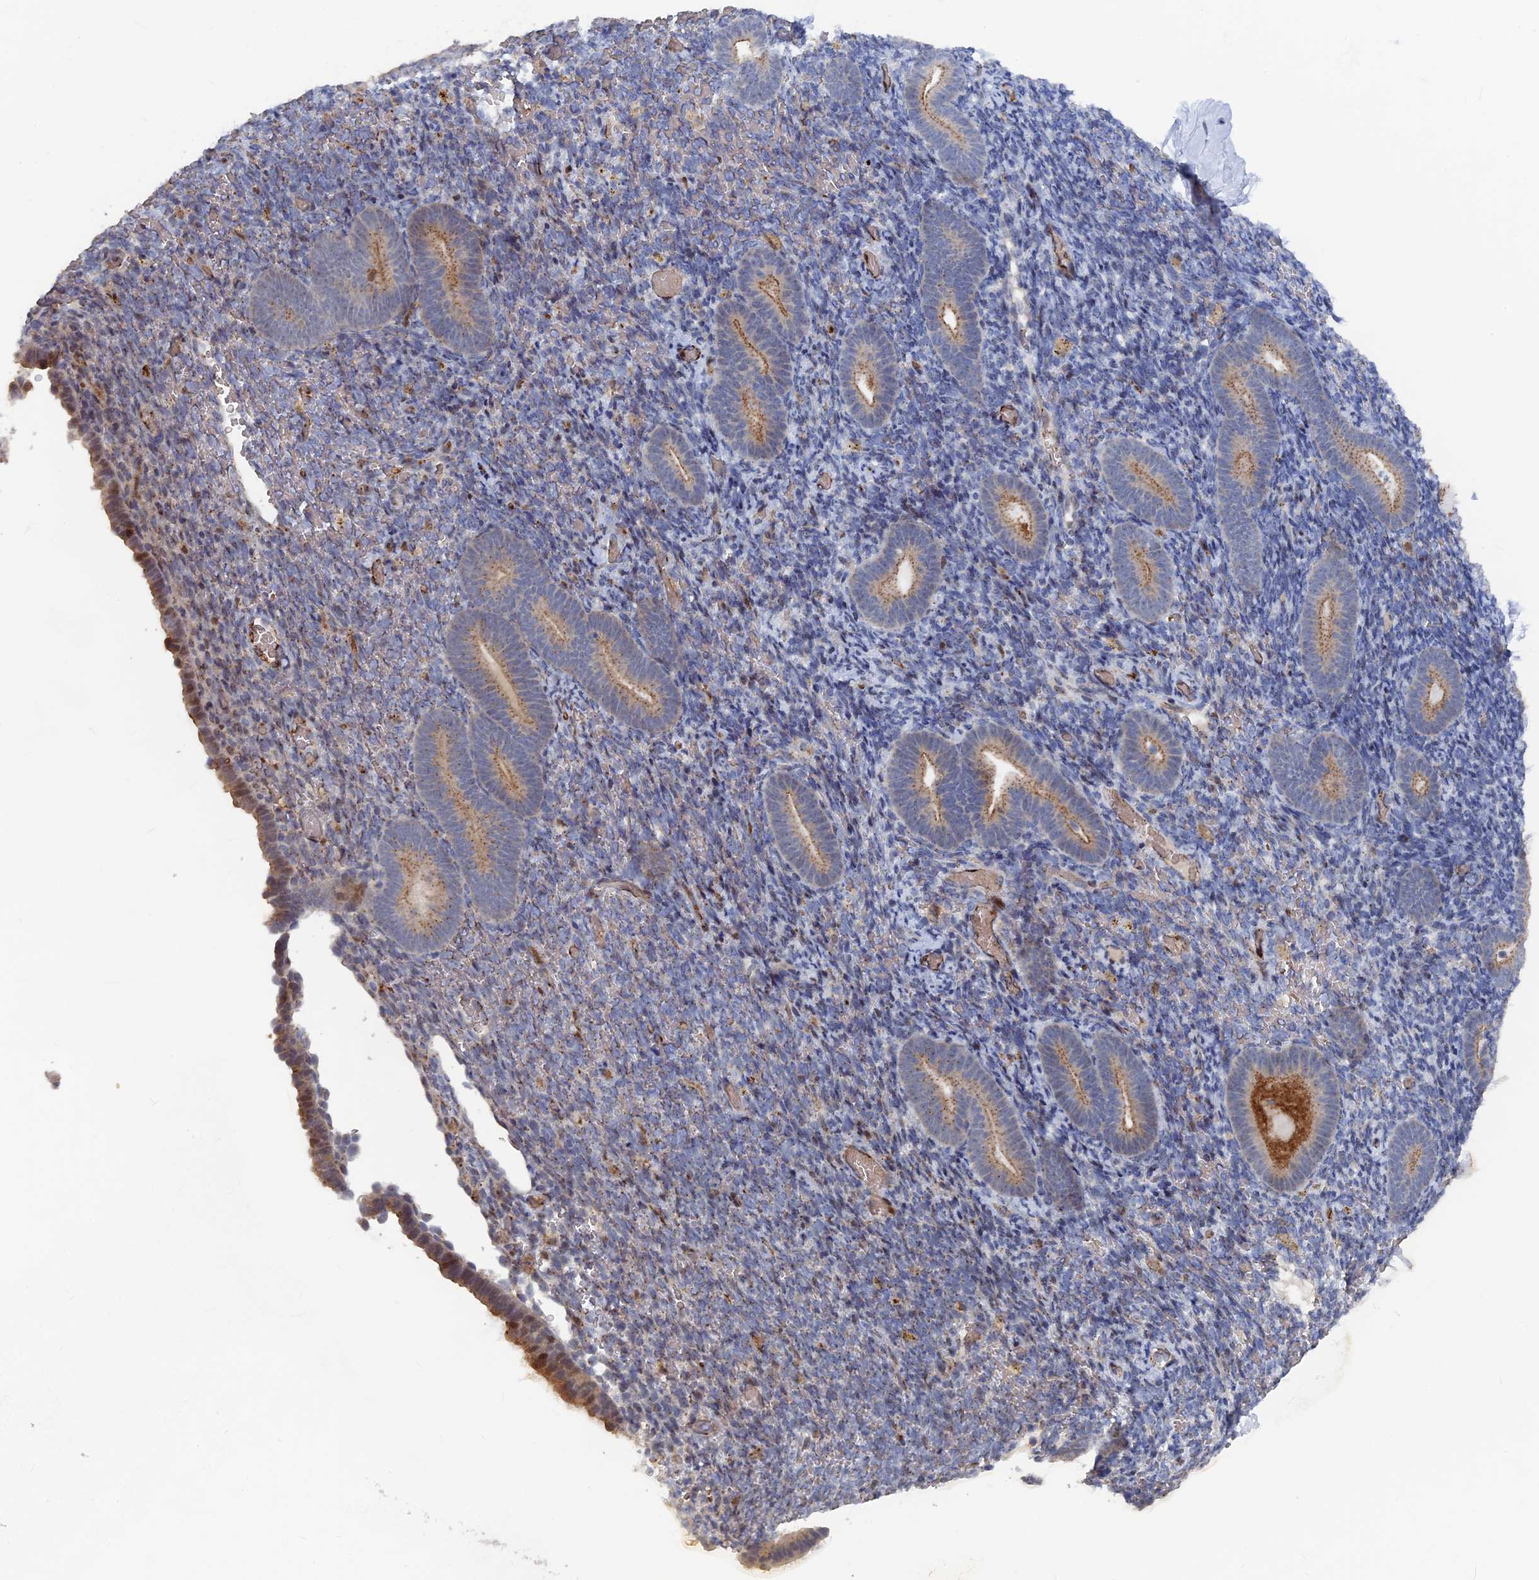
{"staining": {"intensity": "negative", "quantity": "none", "location": "none"}, "tissue": "endometrium", "cell_type": "Cells in endometrial stroma", "image_type": "normal", "snomed": [{"axis": "morphology", "description": "Normal tissue, NOS"}, {"axis": "topography", "description": "Endometrium"}], "caption": "An immunohistochemistry (IHC) photomicrograph of unremarkable endometrium is shown. There is no staining in cells in endometrial stroma of endometrium.", "gene": "SH3D21", "patient": {"sex": "female", "age": 51}}